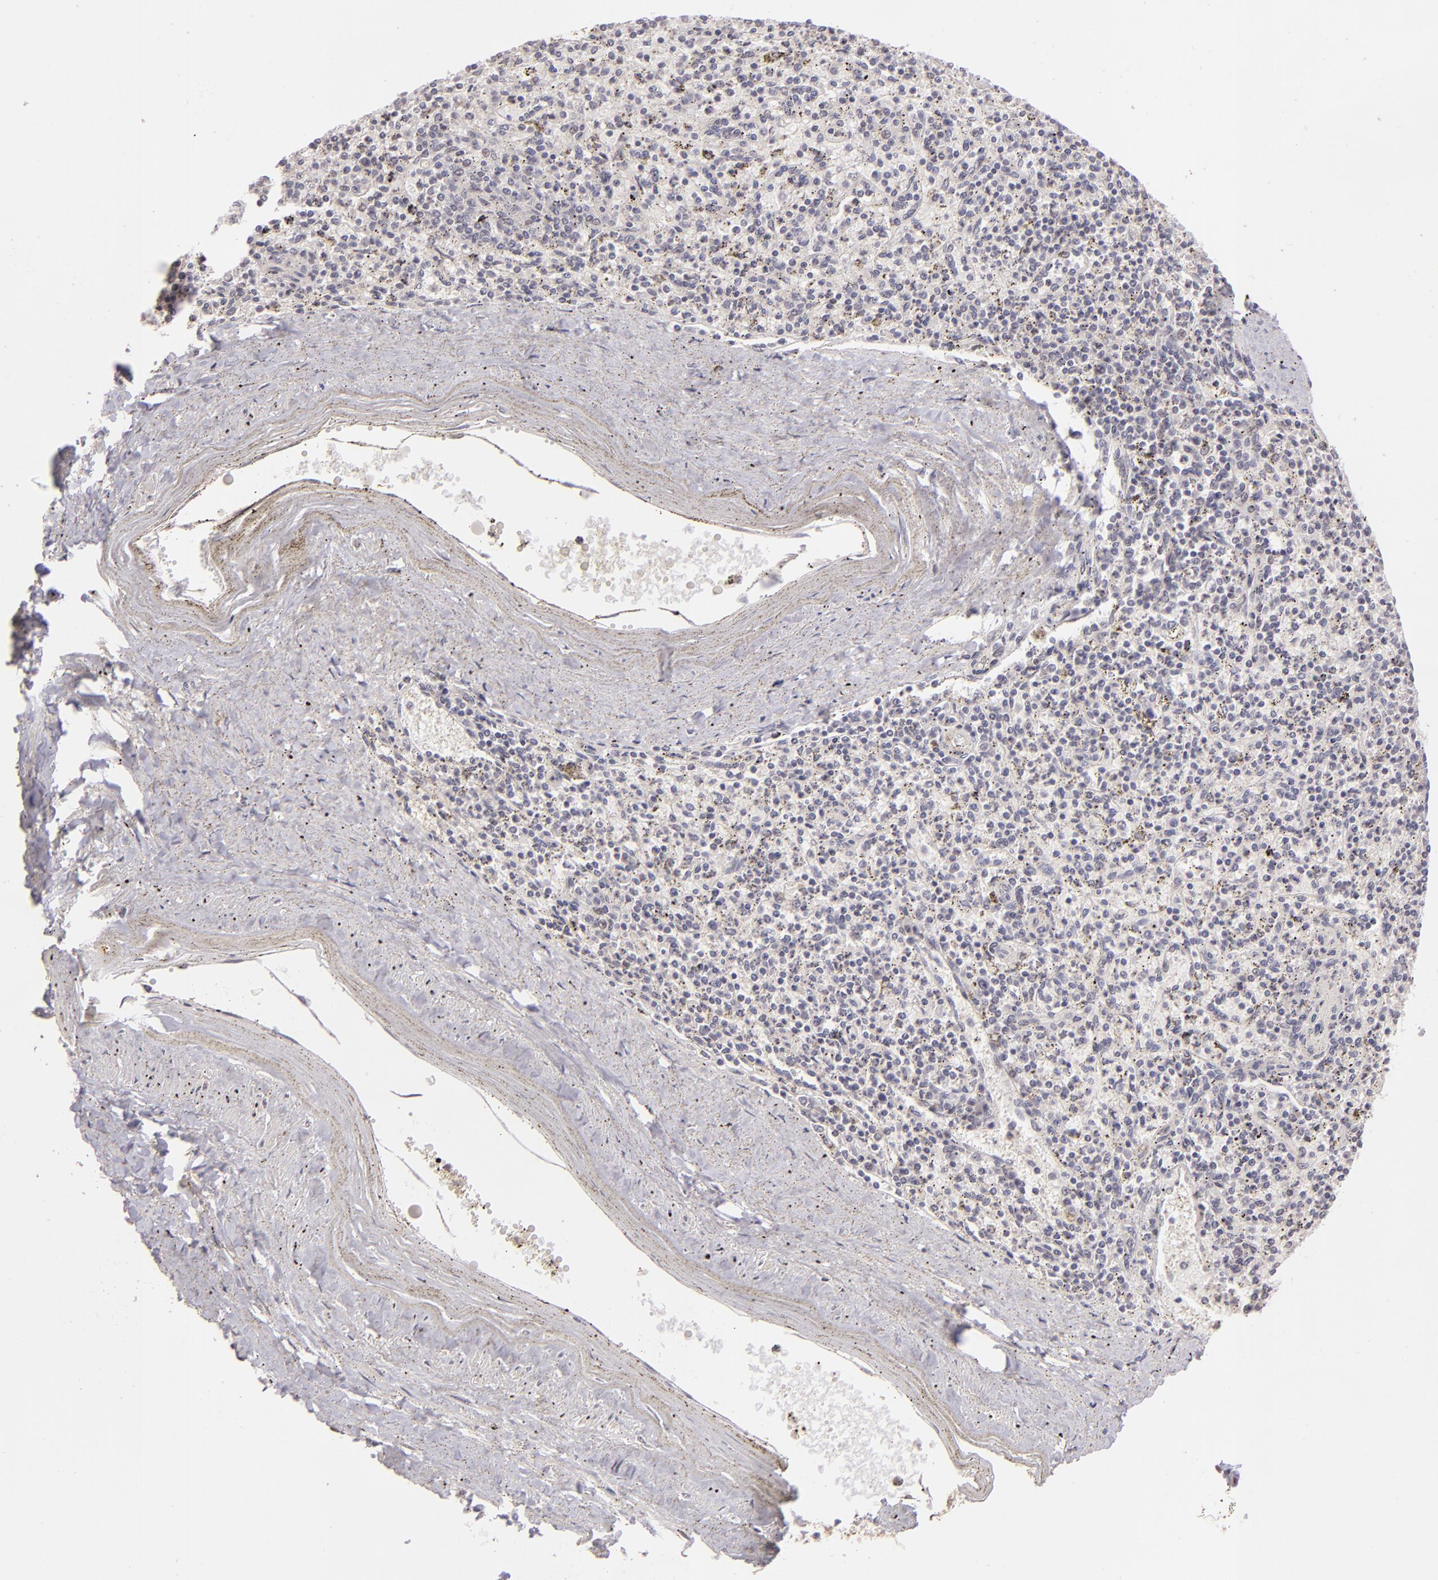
{"staining": {"intensity": "negative", "quantity": "none", "location": "none"}, "tissue": "spleen", "cell_type": "Cells in red pulp", "image_type": "normal", "snomed": [{"axis": "morphology", "description": "Normal tissue, NOS"}, {"axis": "topography", "description": "Spleen"}], "caption": "Immunohistochemical staining of unremarkable spleen reveals no significant positivity in cells in red pulp. Brightfield microscopy of IHC stained with DAB (3,3'-diaminobenzidine) (brown) and hematoxylin (blue), captured at high magnification.", "gene": "RARB", "patient": {"sex": "male", "age": 72}}